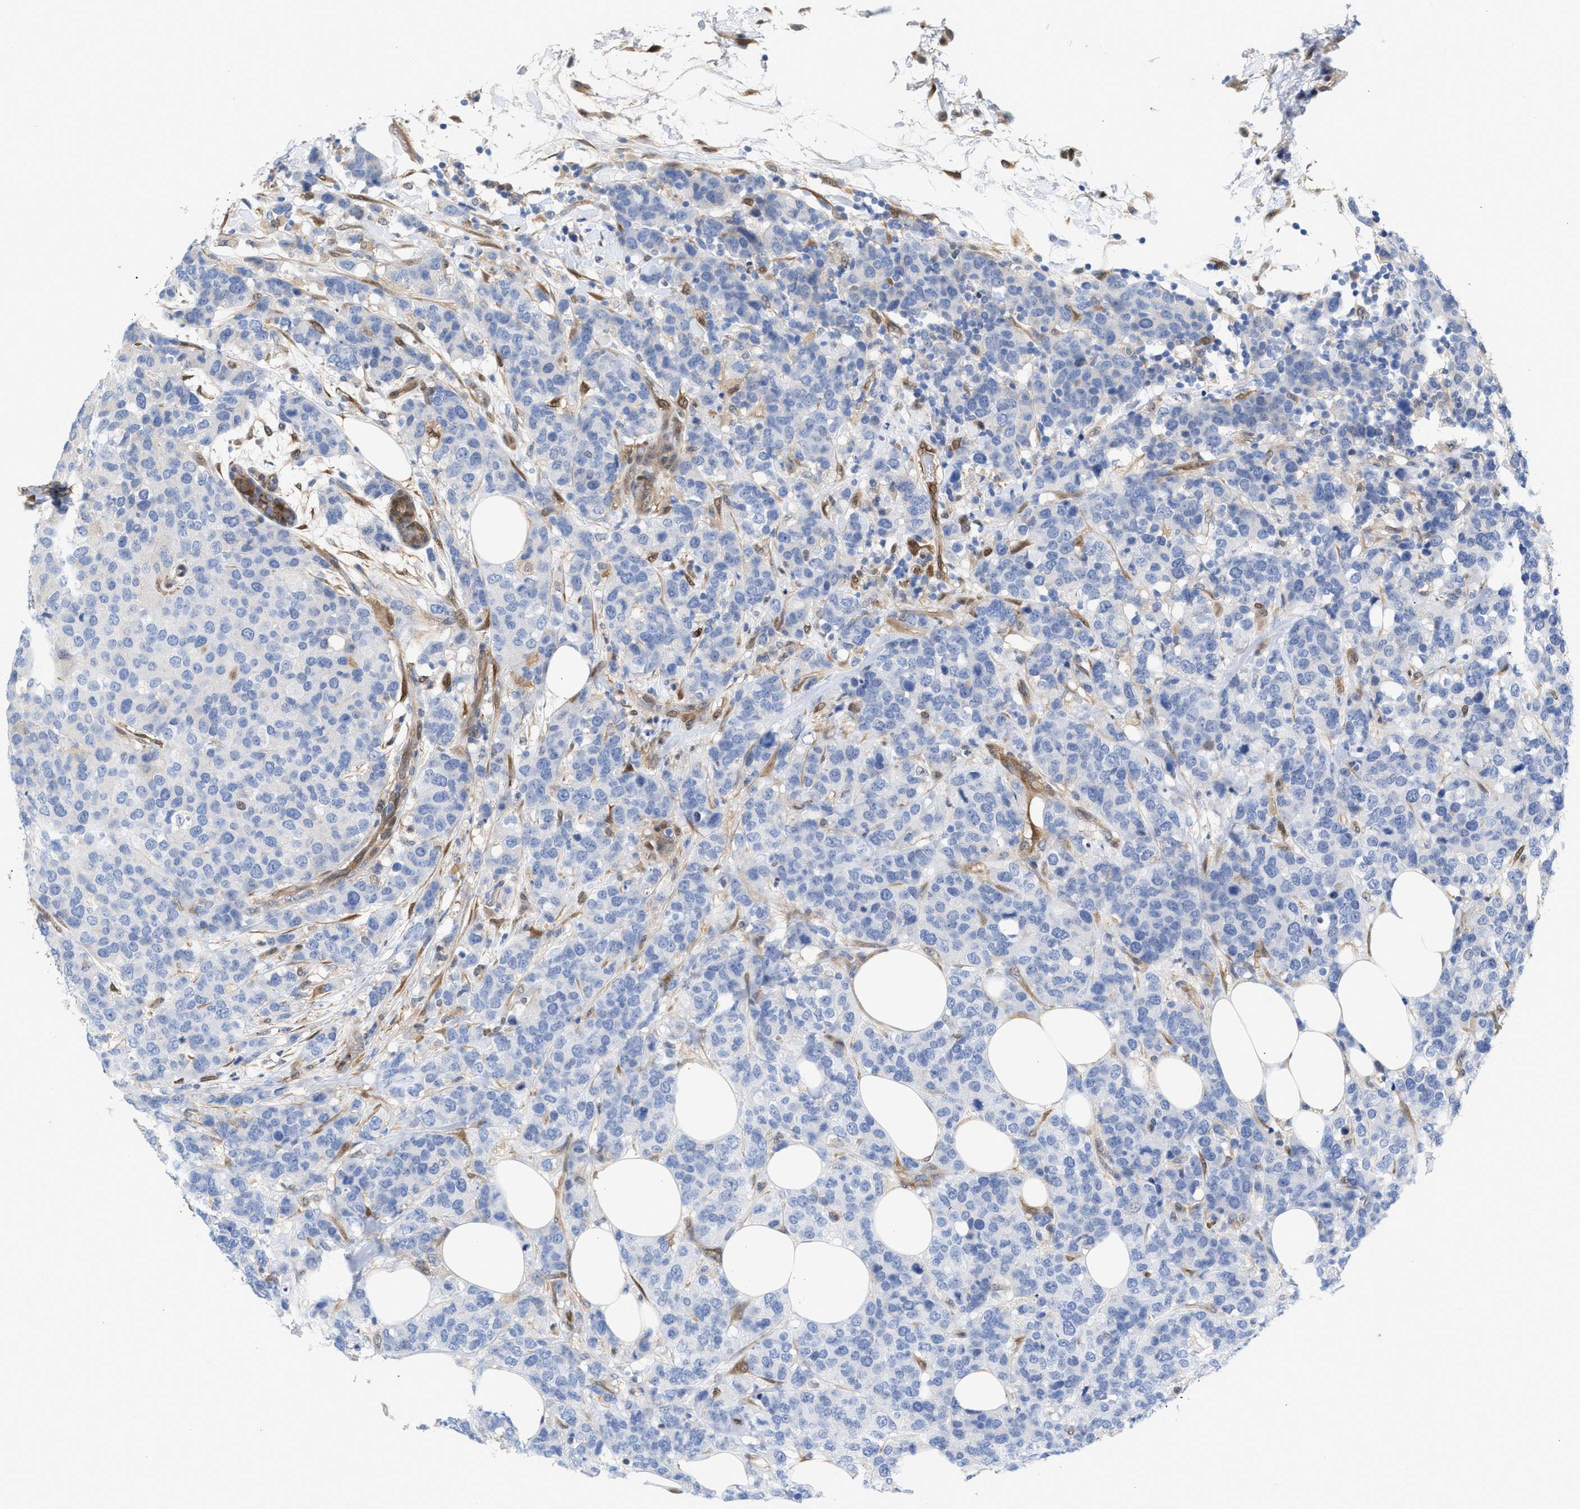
{"staining": {"intensity": "negative", "quantity": "none", "location": "none"}, "tissue": "breast cancer", "cell_type": "Tumor cells", "image_type": "cancer", "snomed": [{"axis": "morphology", "description": "Lobular carcinoma"}, {"axis": "topography", "description": "Breast"}], "caption": "Image shows no significant protein positivity in tumor cells of breast cancer.", "gene": "TP53I3", "patient": {"sex": "female", "age": 59}}